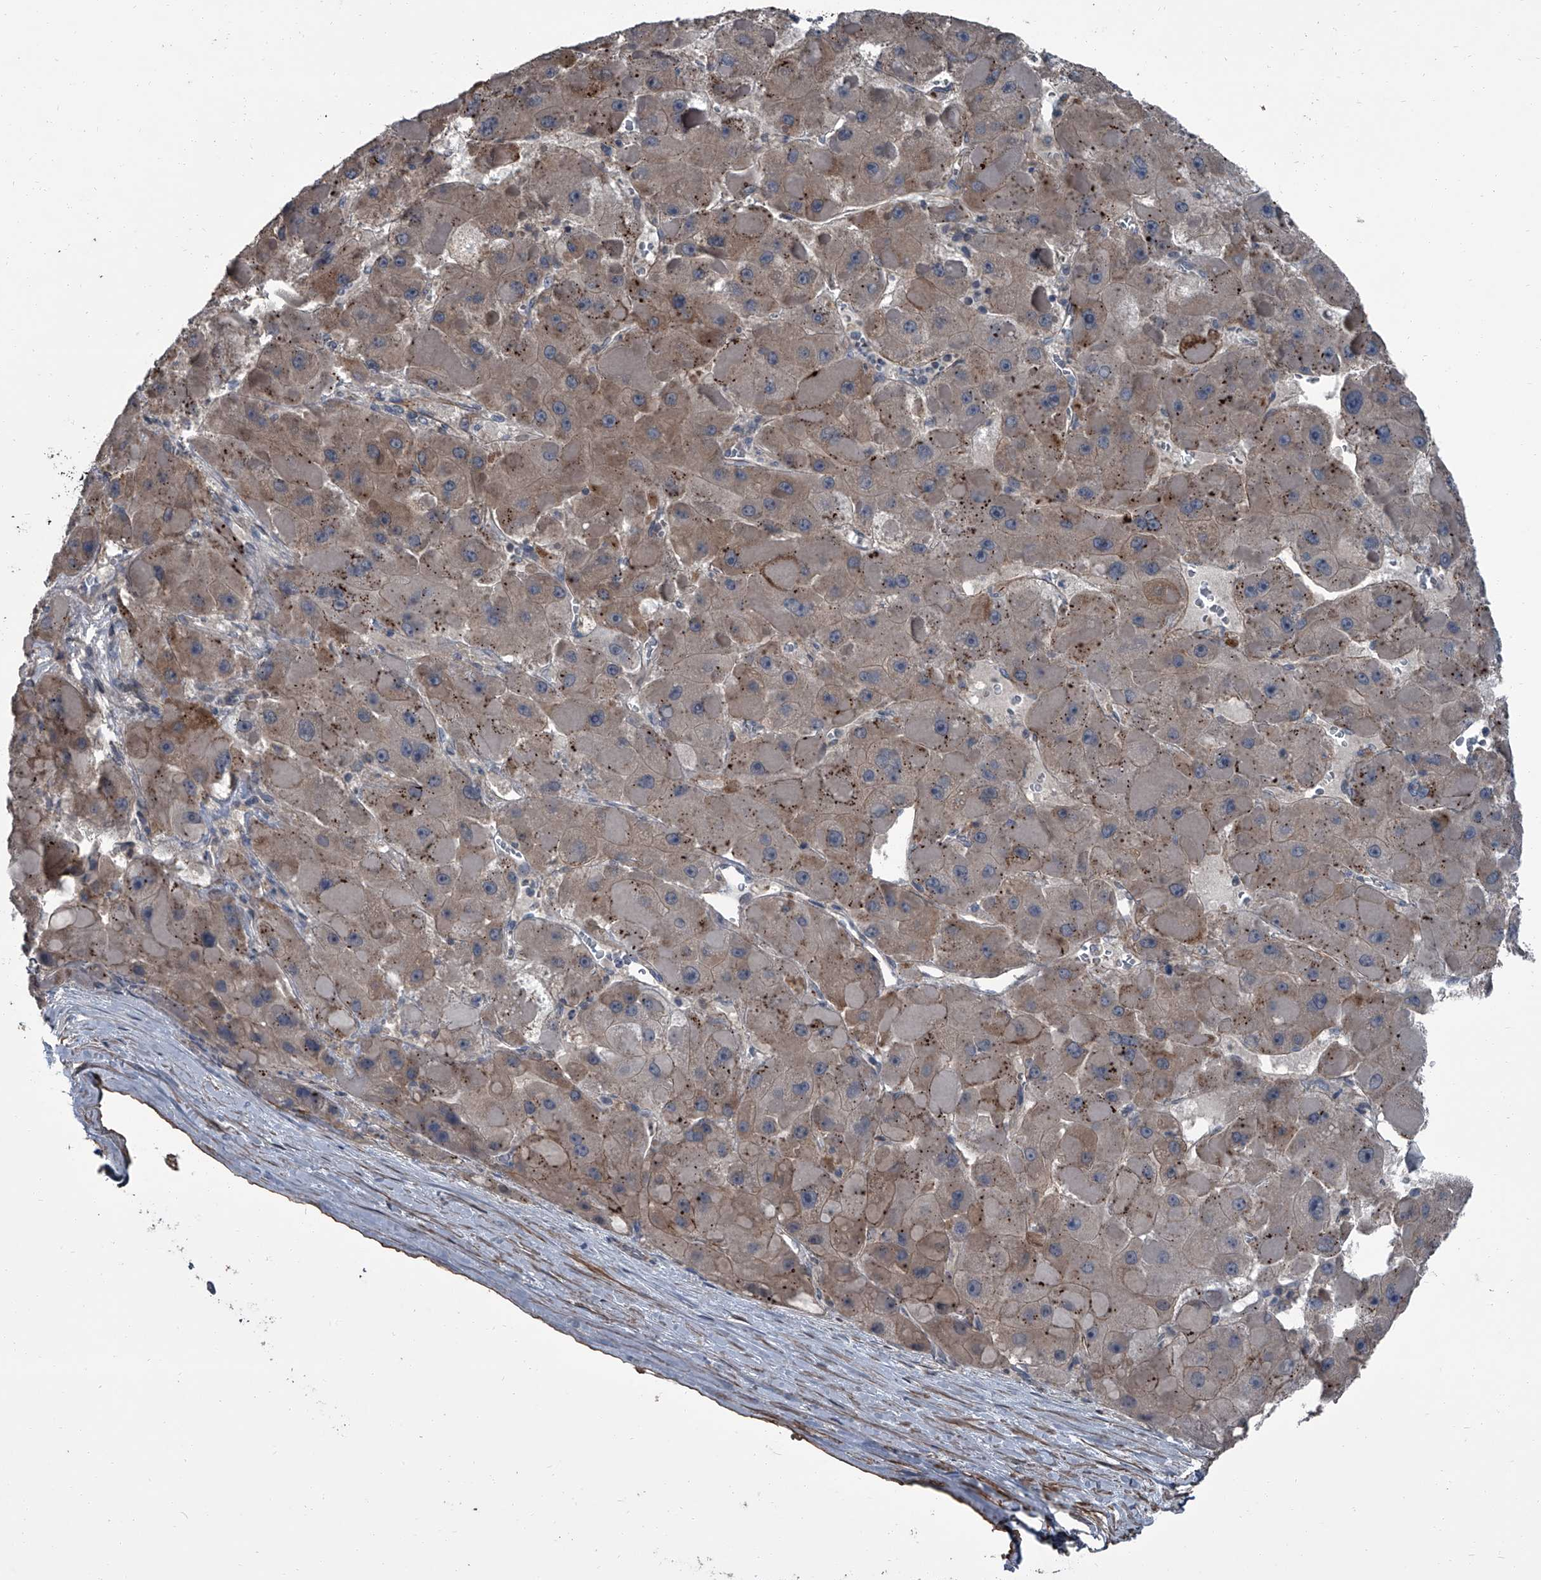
{"staining": {"intensity": "weak", "quantity": "25%-75%", "location": "cytoplasmic/membranous"}, "tissue": "liver cancer", "cell_type": "Tumor cells", "image_type": "cancer", "snomed": [{"axis": "morphology", "description": "Carcinoma, Hepatocellular, NOS"}, {"axis": "topography", "description": "Liver"}], "caption": "DAB (3,3'-diaminobenzidine) immunohistochemical staining of liver cancer (hepatocellular carcinoma) exhibits weak cytoplasmic/membranous protein expression in about 25%-75% of tumor cells.", "gene": "OARD1", "patient": {"sex": "female", "age": 73}}